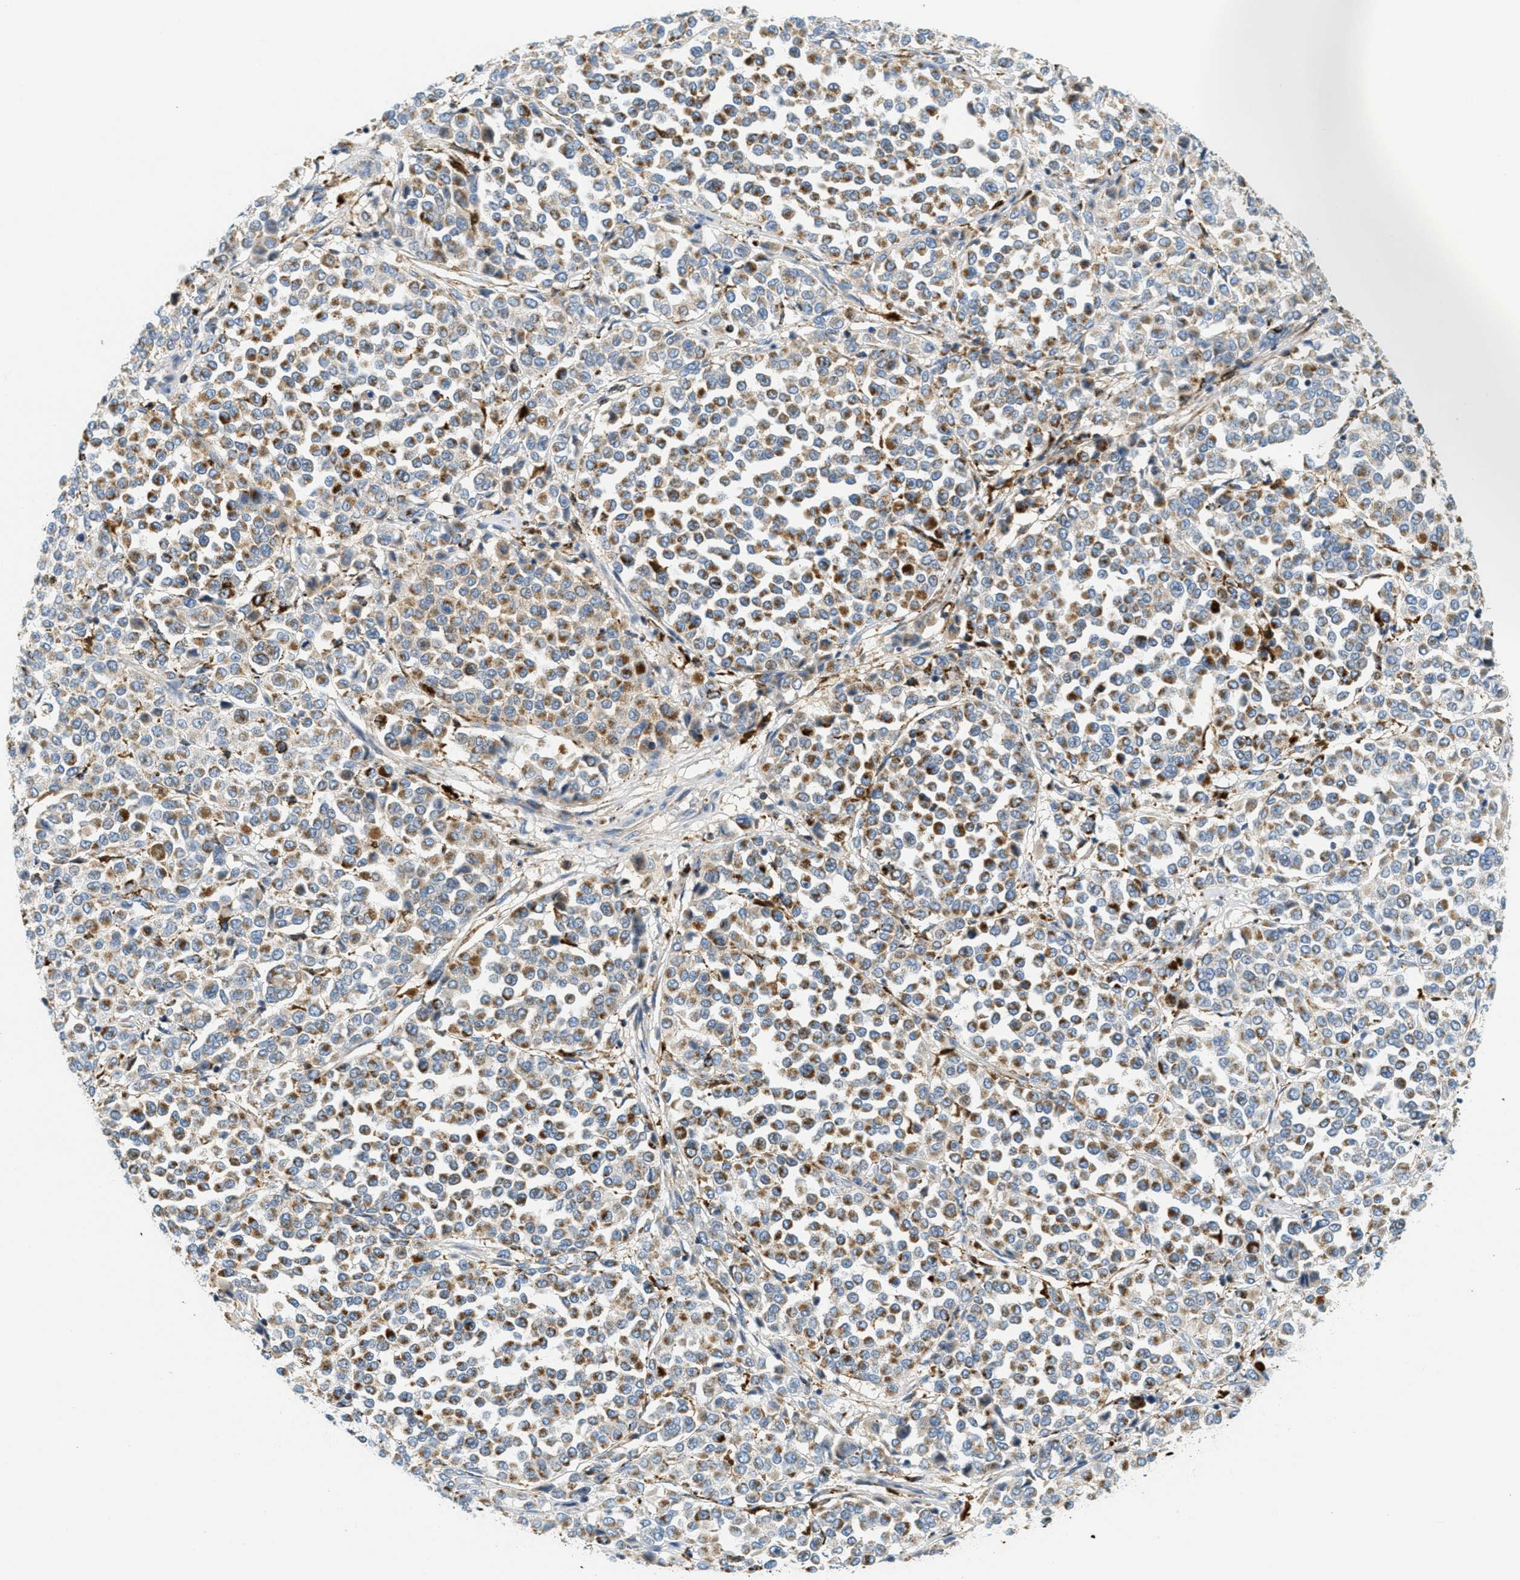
{"staining": {"intensity": "moderate", "quantity": ">75%", "location": "cytoplasmic/membranous"}, "tissue": "melanoma", "cell_type": "Tumor cells", "image_type": "cancer", "snomed": [{"axis": "morphology", "description": "Malignant melanoma, Metastatic site"}, {"axis": "topography", "description": "Pancreas"}], "caption": "A photomicrograph of melanoma stained for a protein demonstrates moderate cytoplasmic/membranous brown staining in tumor cells.", "gene": "HLCS", "patient": {"sex": "female", "age": 30}}